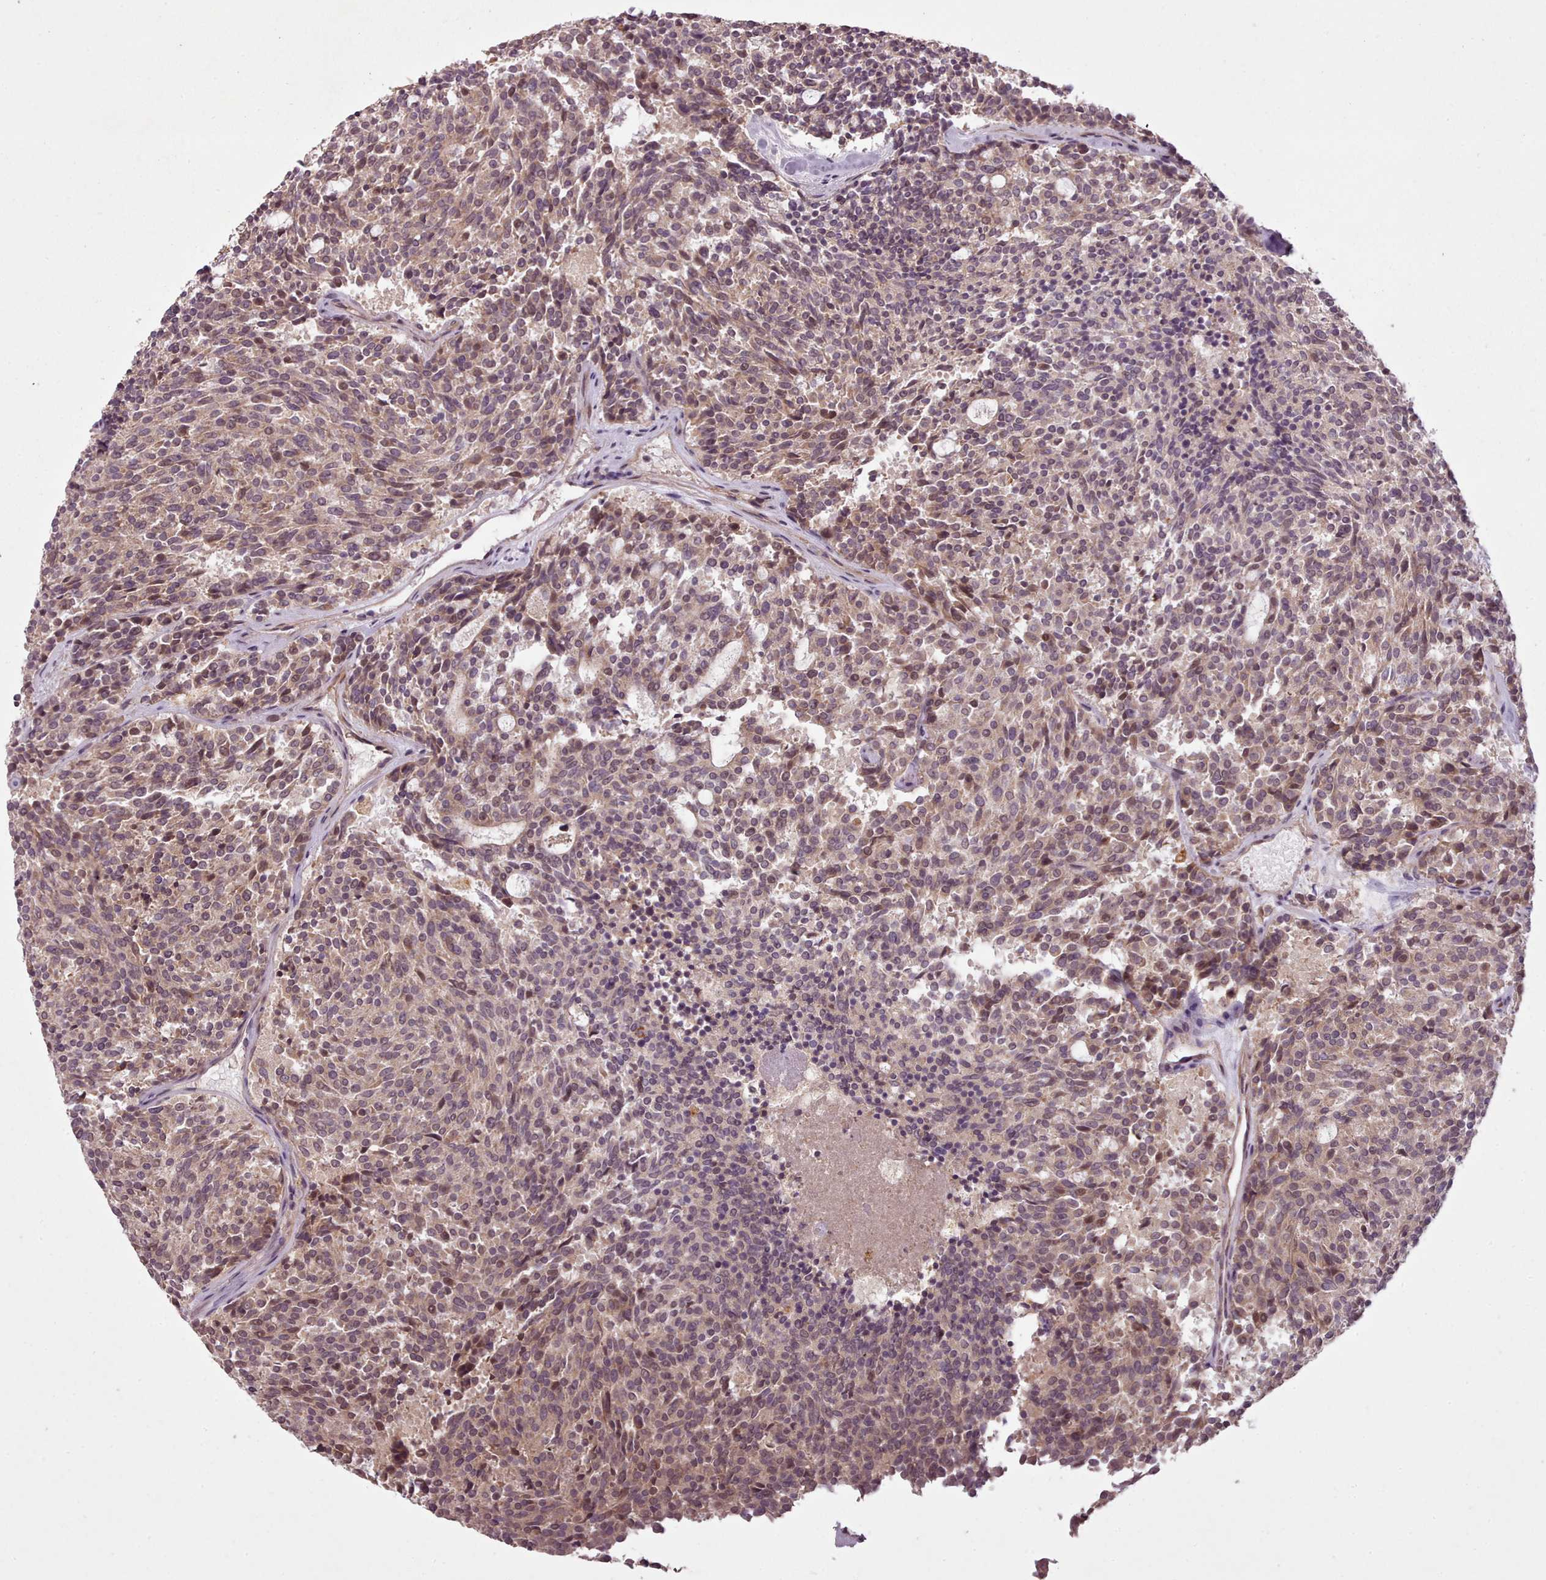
{"staining": {"intensity": "moderate", "quantity": "25%-75%", "location": "cytoplasmic/membranous,nuclear"}, "tissue": "carcinoid", "cell_type": "Tumor cells", "image_type": "cancer", "snomed": [{"axis": "morphology", "description": "Carcinoid, malignant, NOS"}, {"axis": "topography", "description": "Pancreas"}], "caption": "Immunohistochemistry (IHC) (DAB (3,3'-diaminobenzidine)) staining of malignant carcinoid reveals moderate cytoplasmic/membranous and nuclear protein positivity in about 25%-75% of tumor cells. The protein of interest is stained brown, and the nuclei are stained in blue (DAB (3,3'-diaminobenzidine) IHC with brightfield microscopy, high magnification).", "gene": "CDC6", "patient": {"sex": "female", "age": 54}}